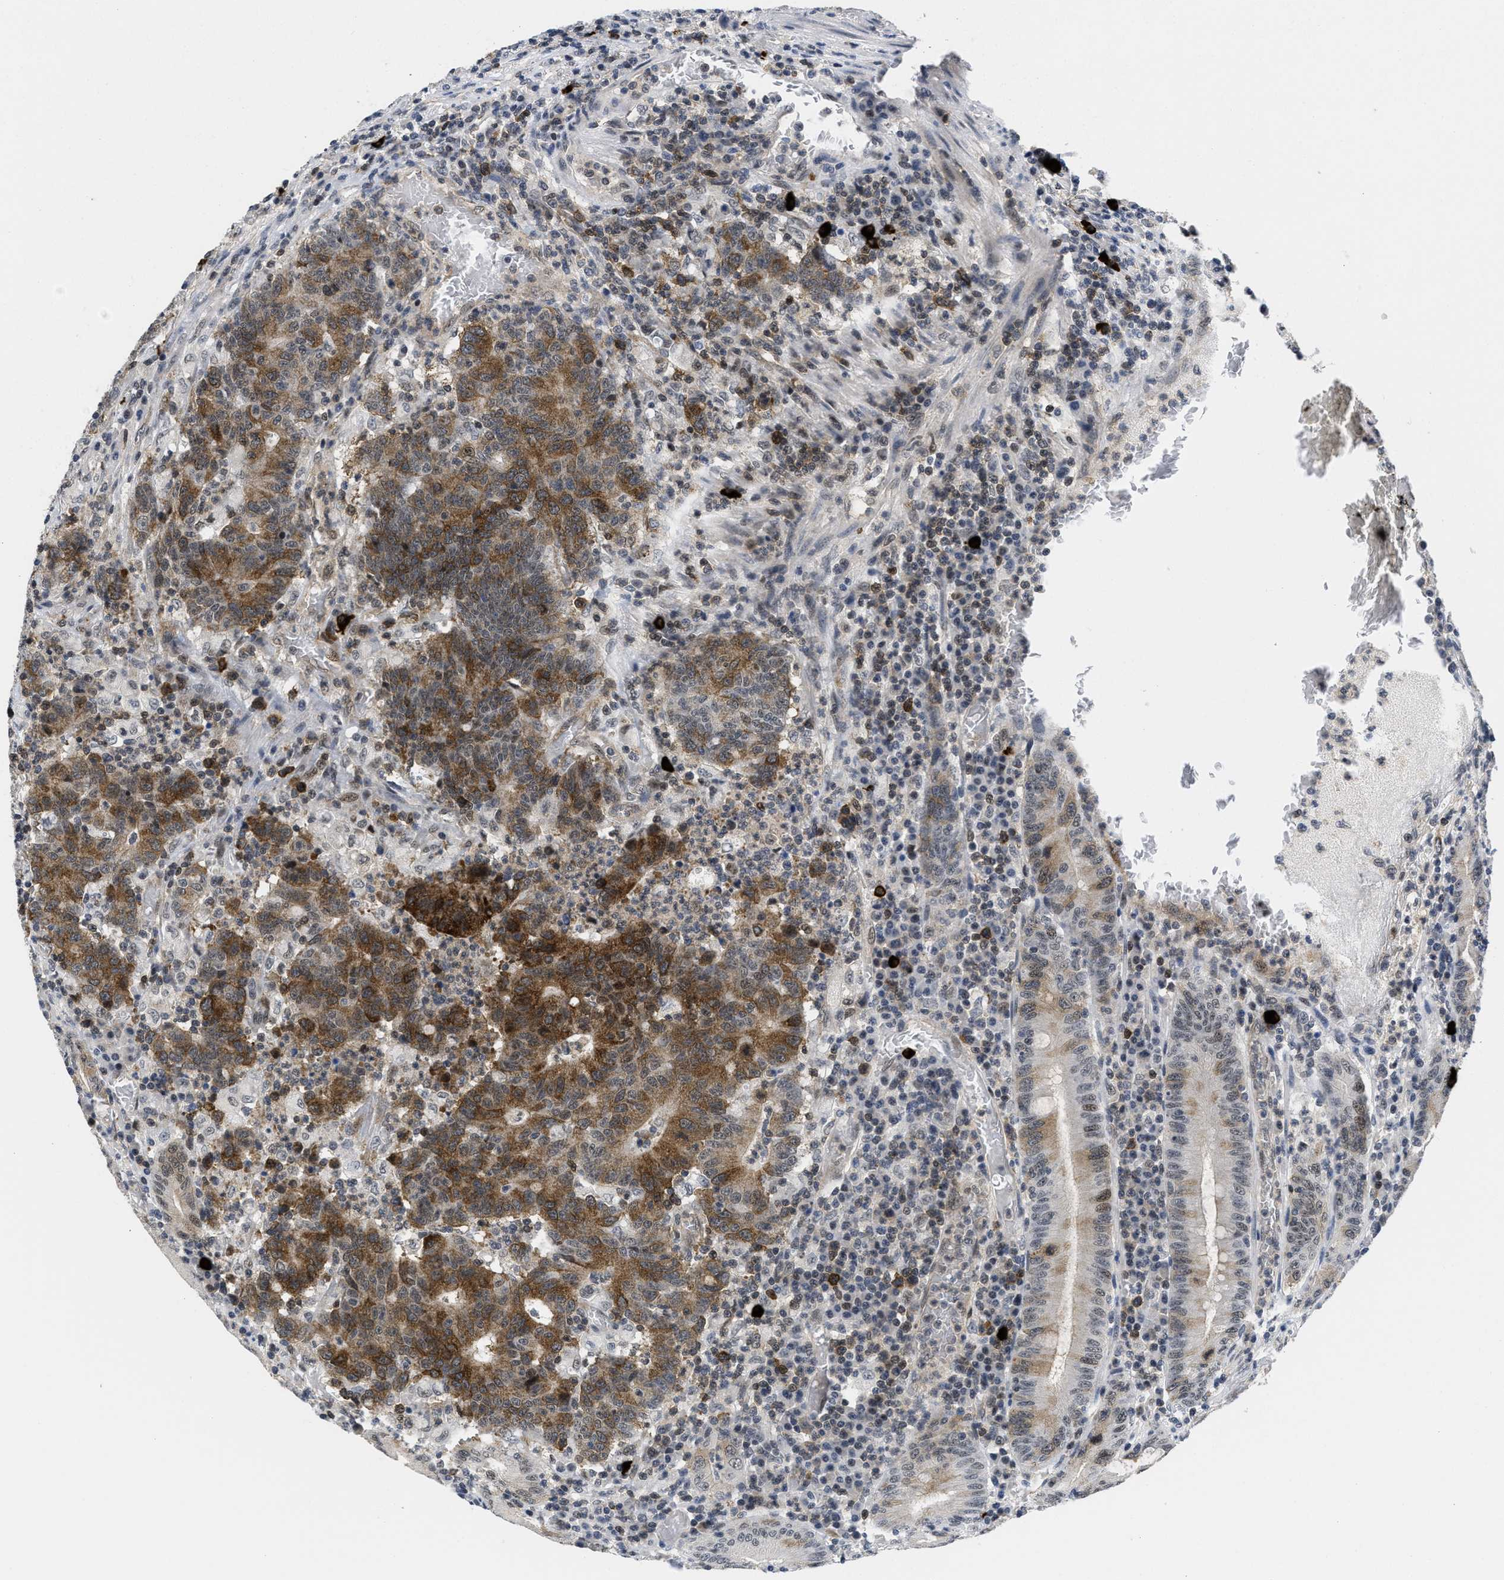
{"staining": {"intensity": "strong", "quantity": ">75%", "location": "cytoplasmic/membranous"}, "tissue": "colorectal cancer", "cell_type": "Tumor cells", "image_type": "cancer", "snomed": [{"axis": "morphology", "description": "Normal tissue, NOS"}, {"axis": "morphology", "description": "Adenocarcinoma, NOS"}, {"axis": "topography", "description": "Colon"}], "caption": "Protein staining of colorectal cancer (adenocarcinoma) tissue displays strong cytoplasmic/membranous expression in about >75% of tumor cells. (DAB (3,3'-diaminobenzidine) IHC with brightfield microscopy, high magnification).", "gene": "HIF1A", "patient": {"sex": "female", "age": 75}}